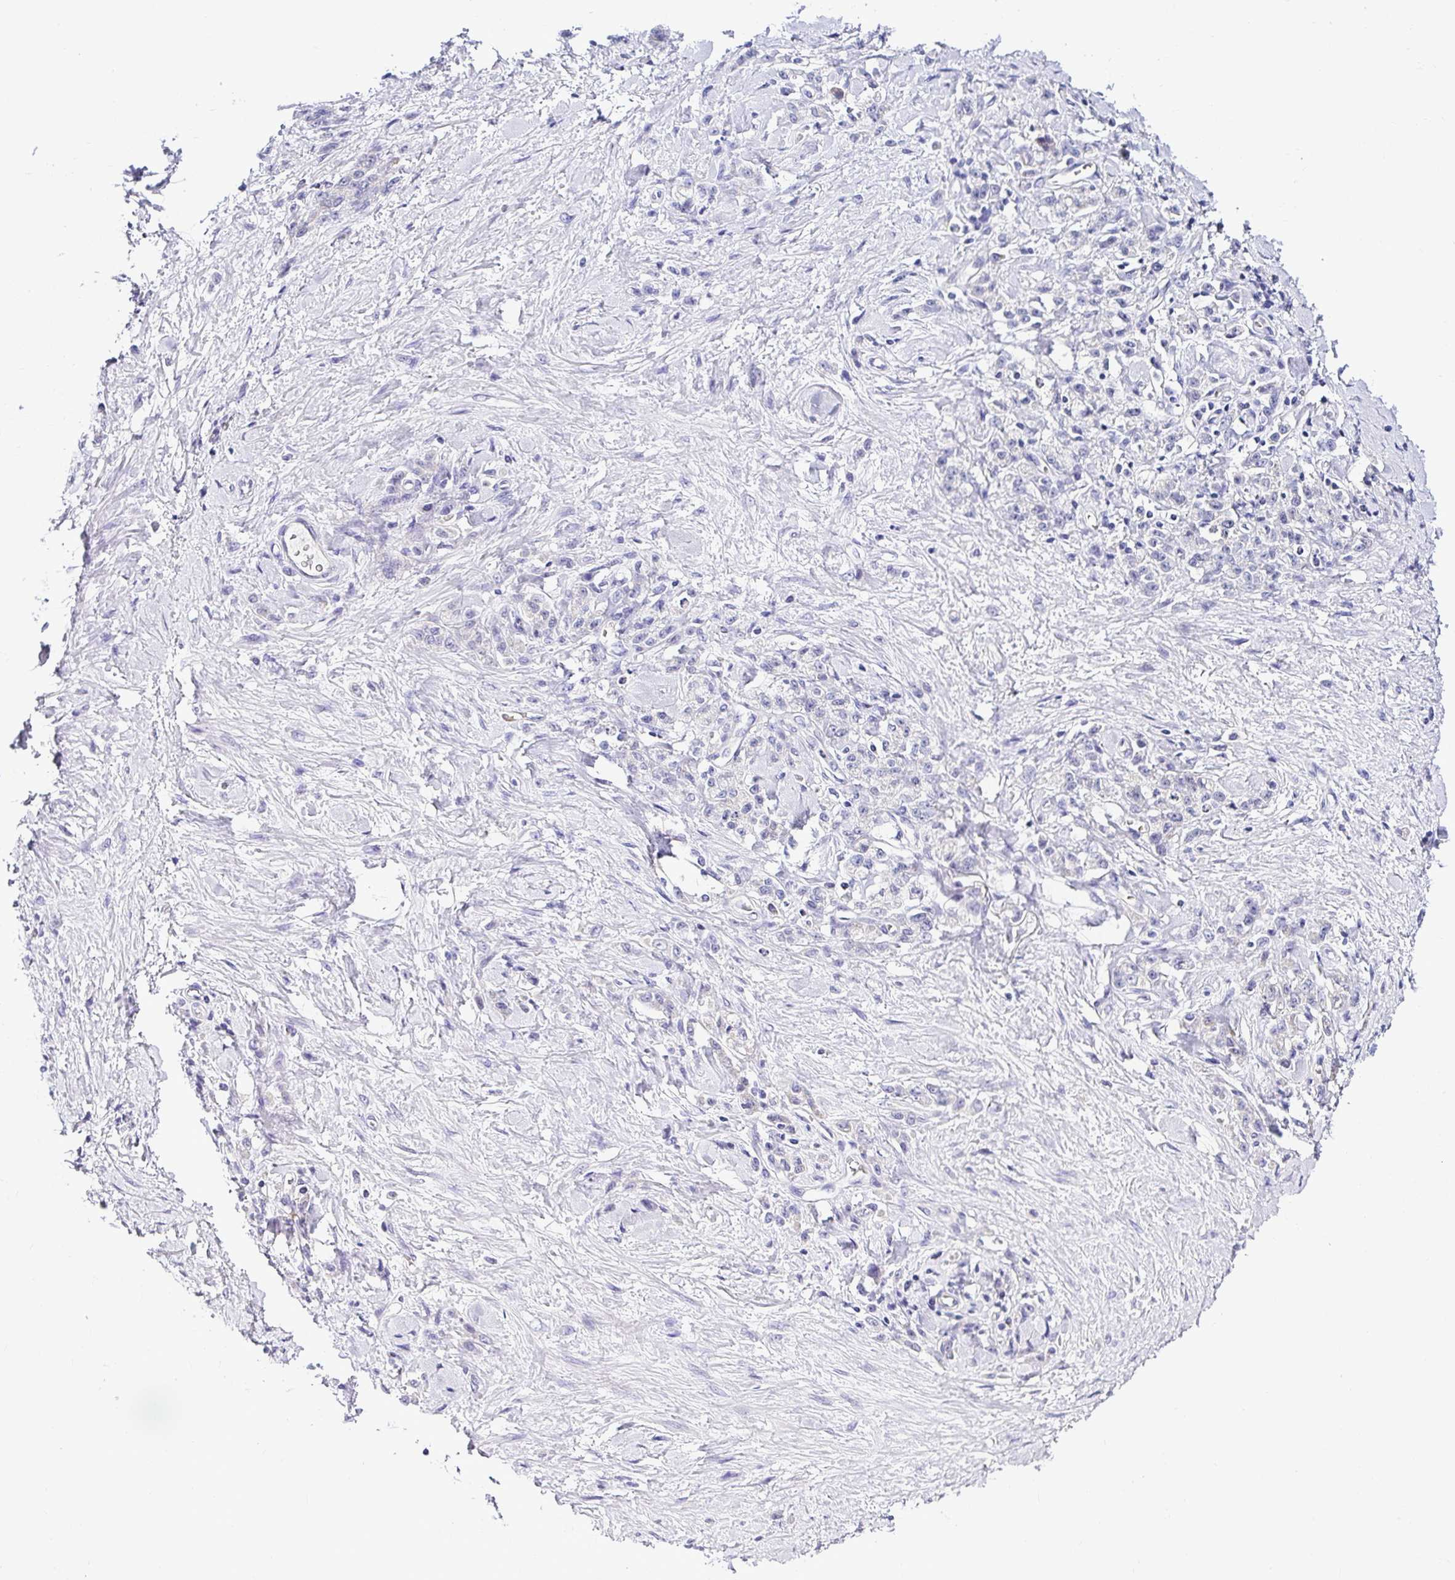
{"staining": {"intensity": "negative", "quantity": "none", "location": "none"}, "tissue": "stomach cancer", "cell_type": "Tumor cells", "image_type": "cancer", "snomed": [{"axis": "morphology", "description": "Normal tissue, NOS"}, {"axis": "morphology", "description": "Adenocarcinoma, NOS"}, {"axis": "topography", "description": "Stomach"}], "caption": "Tumor cells are negative for brown protein staining in stomach cancer.", "gene": "DEPDC5", "patient": {"sex": "male", "age": 82}}